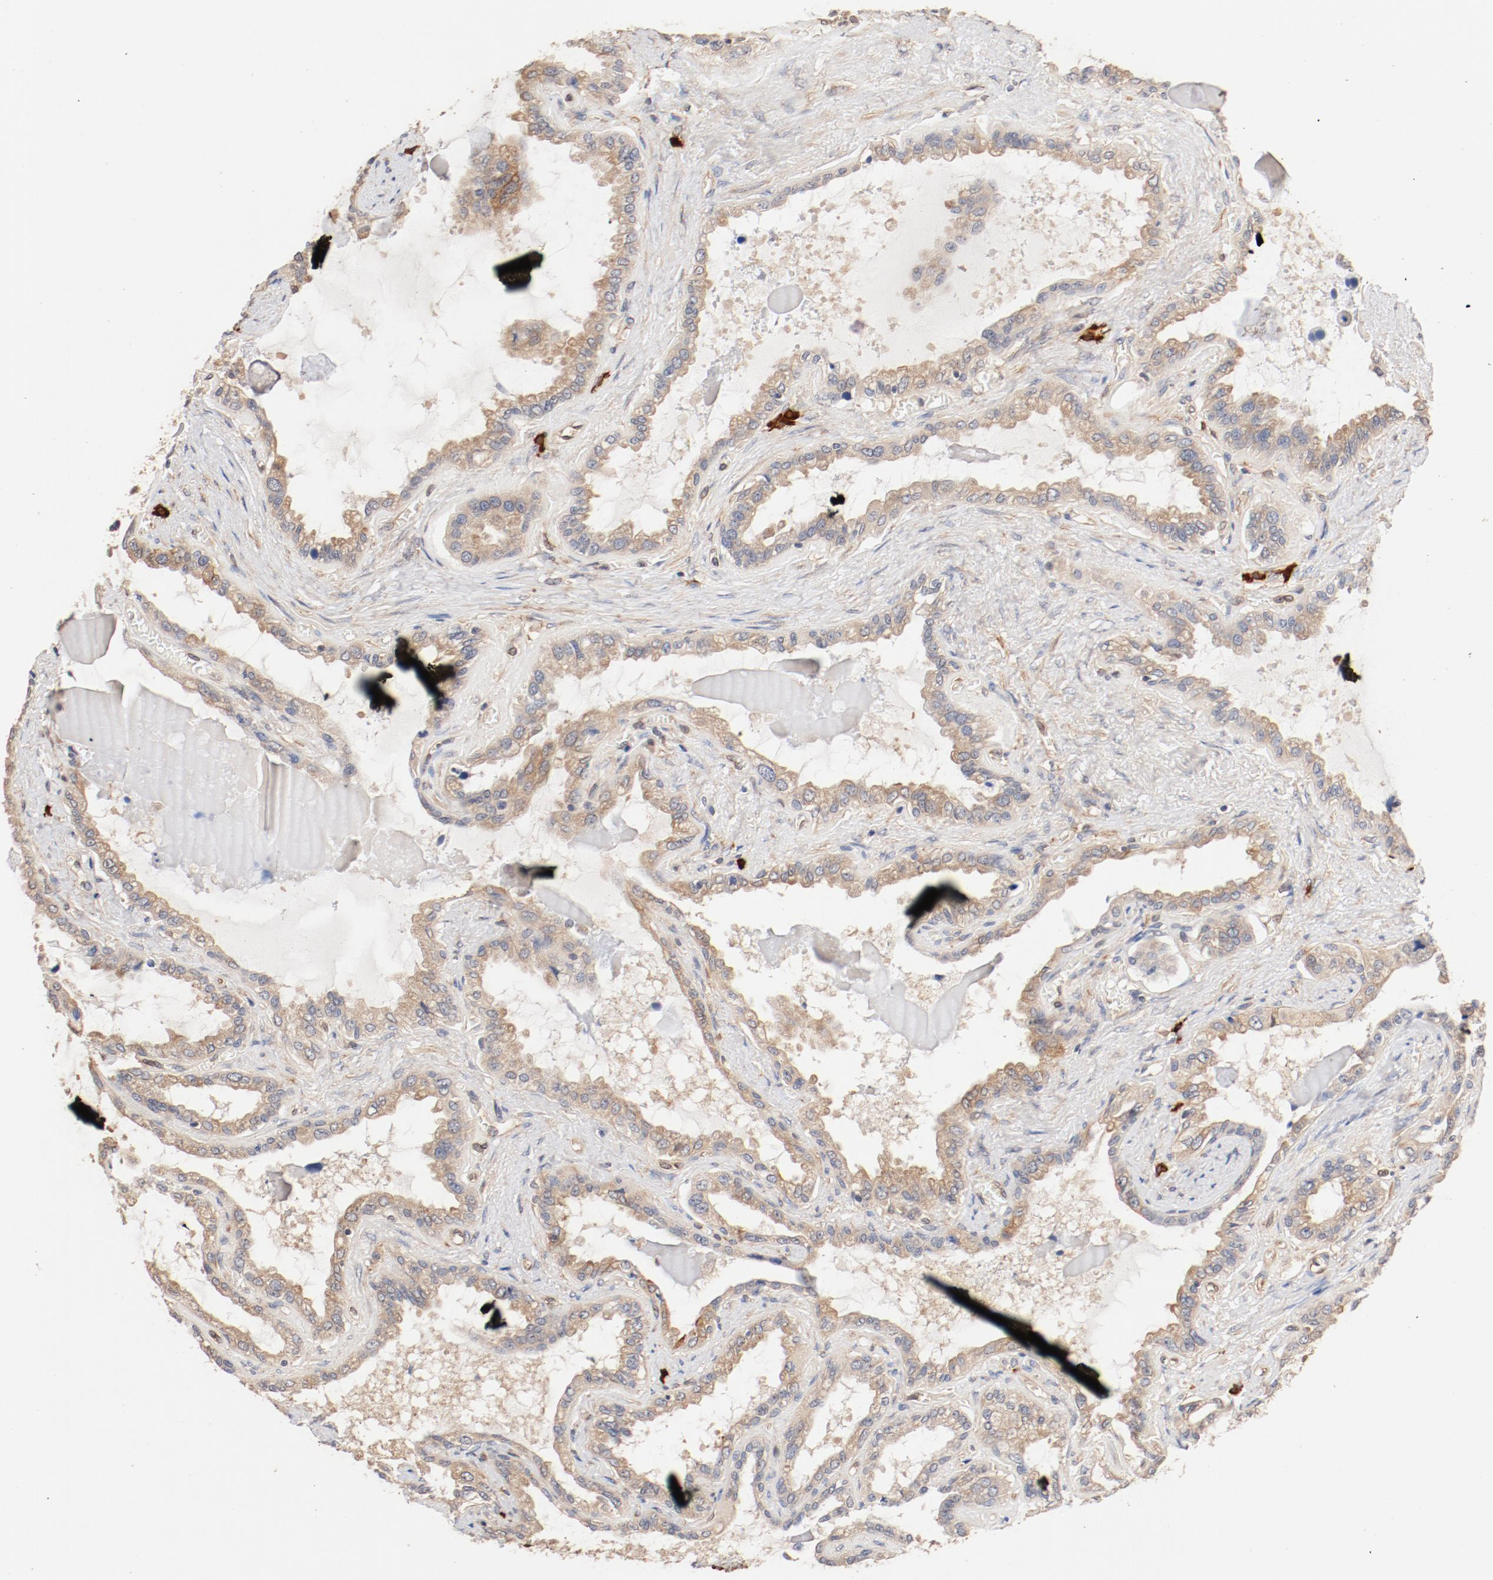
{"staining": {"intensity": "weak", "quantity": ">75%", "location": "cytoplasmic/membranous"}, "tissue": "seminal vesicle", "cell_type": "Glandular cells", "image_type": "normal", "snomed": [{"axis": "morphology", "description": "Normal tissue, NOS"}, {"axis": "morphology", "description": "Inflammation, NOS"}, {"axis": "topography", "description": "Urinary bladder"}, {"axis": "topography", "description": "Prostate"}, {"axis": "topography", "description": "Seminal veicle"}], "caption": "A high-resolution histopathology image shows immunohistochemistry (IHC) staining of normal seminal vesicle, which exhibits weak cytoplasmic/membranous positivity in approximately >75% of glandular cells.", "gene": "UBE2J1", "patient": {"sex": "male", "age": 82}}